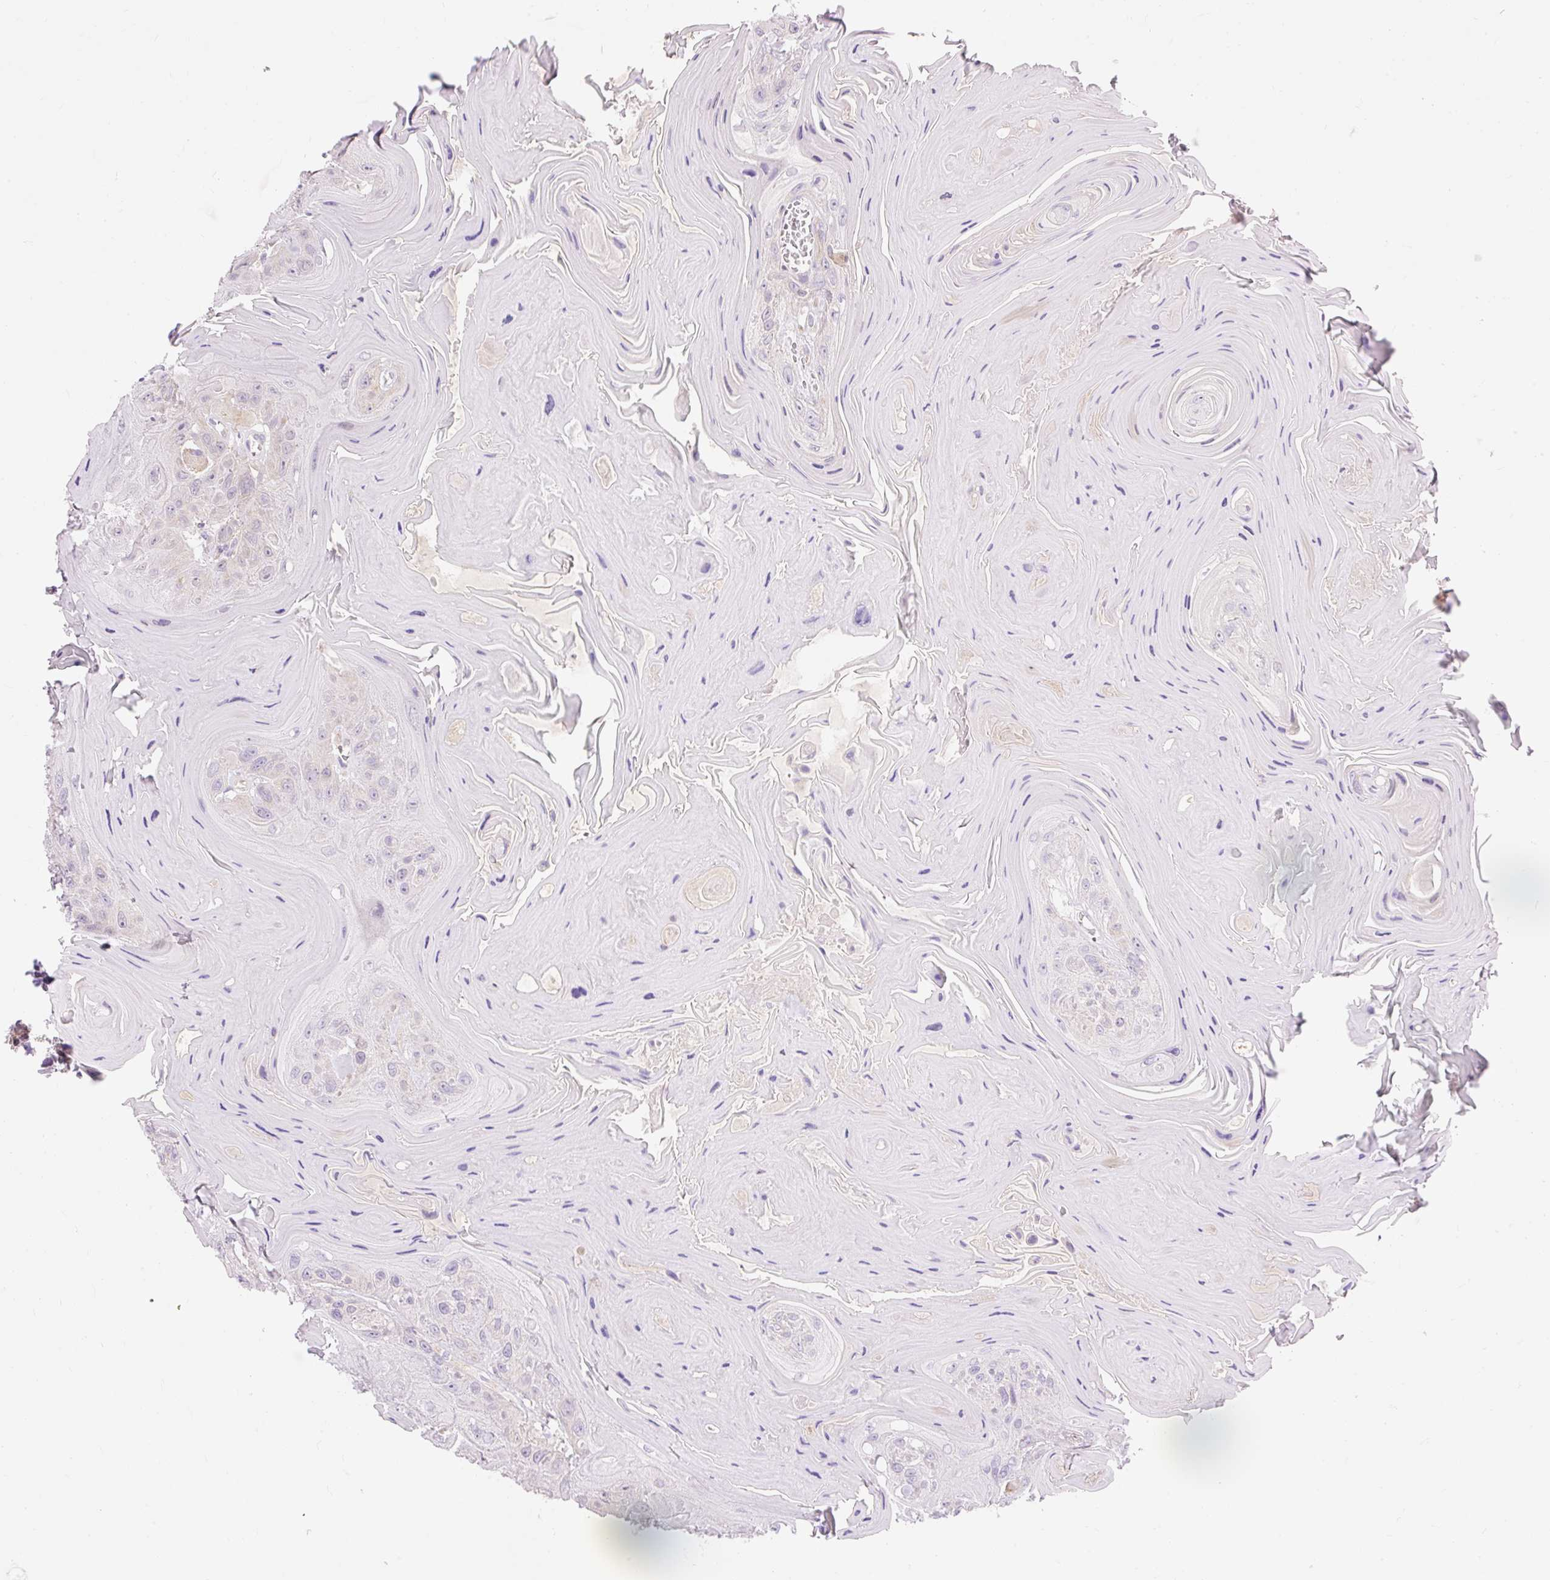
{"staining": {"intensity": "negative", "quantity": "none", "location": "none"}, "tissue": "head and neck cancer", "cell_type": "Tumor cells", "image_type": "cancer", "snomed": [{"axis": "morphology", "description": "Squamous cell carcinoma, NOS"}, {"axis": "topography", "description": "Head-Neck"}], "caption": "Immunohistochemistry of head and neck cancer exhibits no staining in tumor cells.", "gene": "IMMT", "patient": {"sex": "female", "age": 59}}